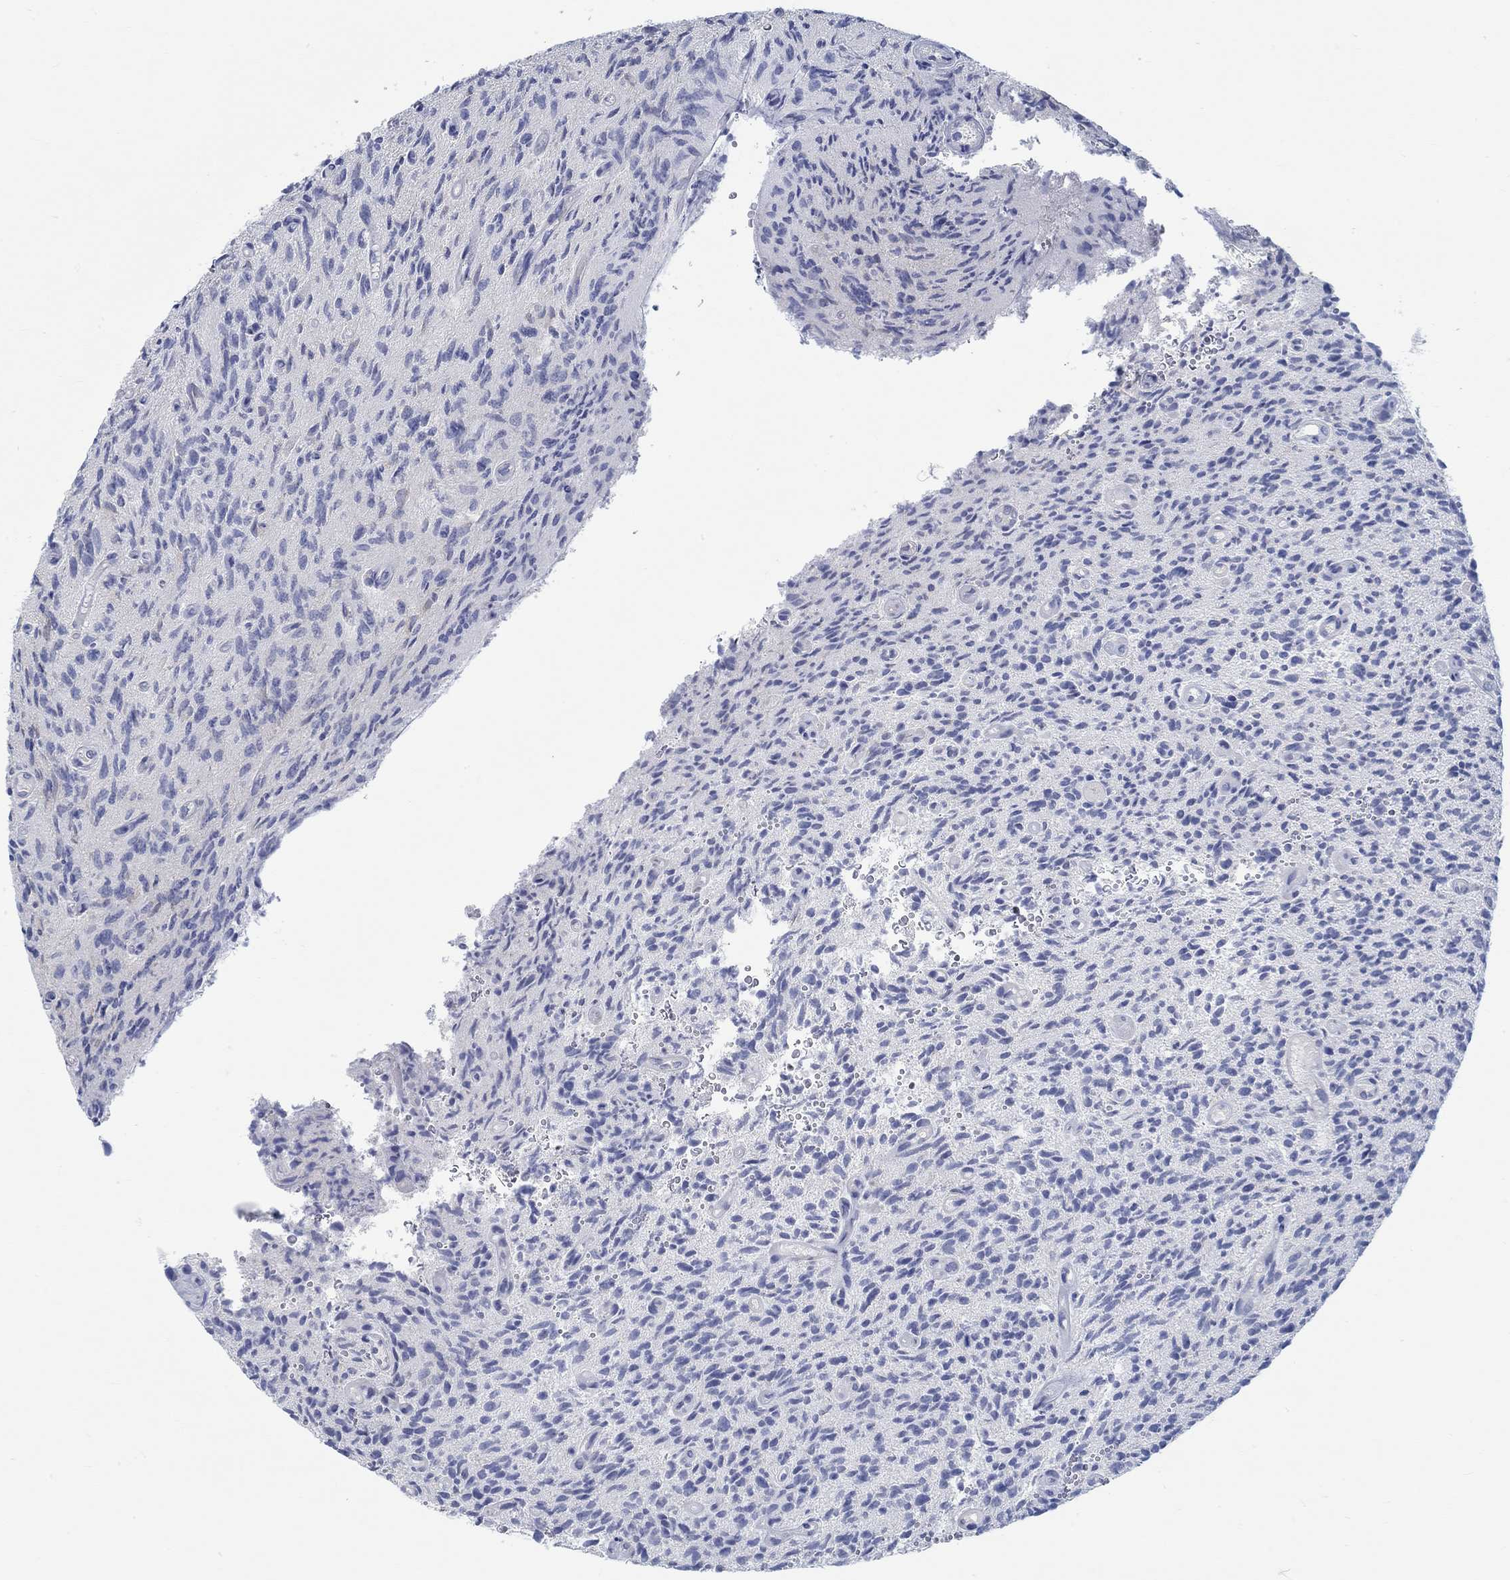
{"staining": {"intensity": "negative", "quantity": "none", "location": "none"}, "tissue": "glioma", "cell_type": "Tumor cells", "image_type": "cancer", "snomed": [{"axis": "morphology", "description": "Glioma, malignant, High grade"}, {"axis": "topography", "description": "Brain"}], "caption": "High power microscopy photomicrograph of an immunohistochemistry histopathology image of malignant high-grade glioma, revealing no significant expression in tumor cells. Brightfield microscopy of immunohistochemistry stained with DAB (brown) and hematoxylin (blue), captured at high magnification.", "gene": "TEKT4", "patient": {"sex": "male", "age": 64}}